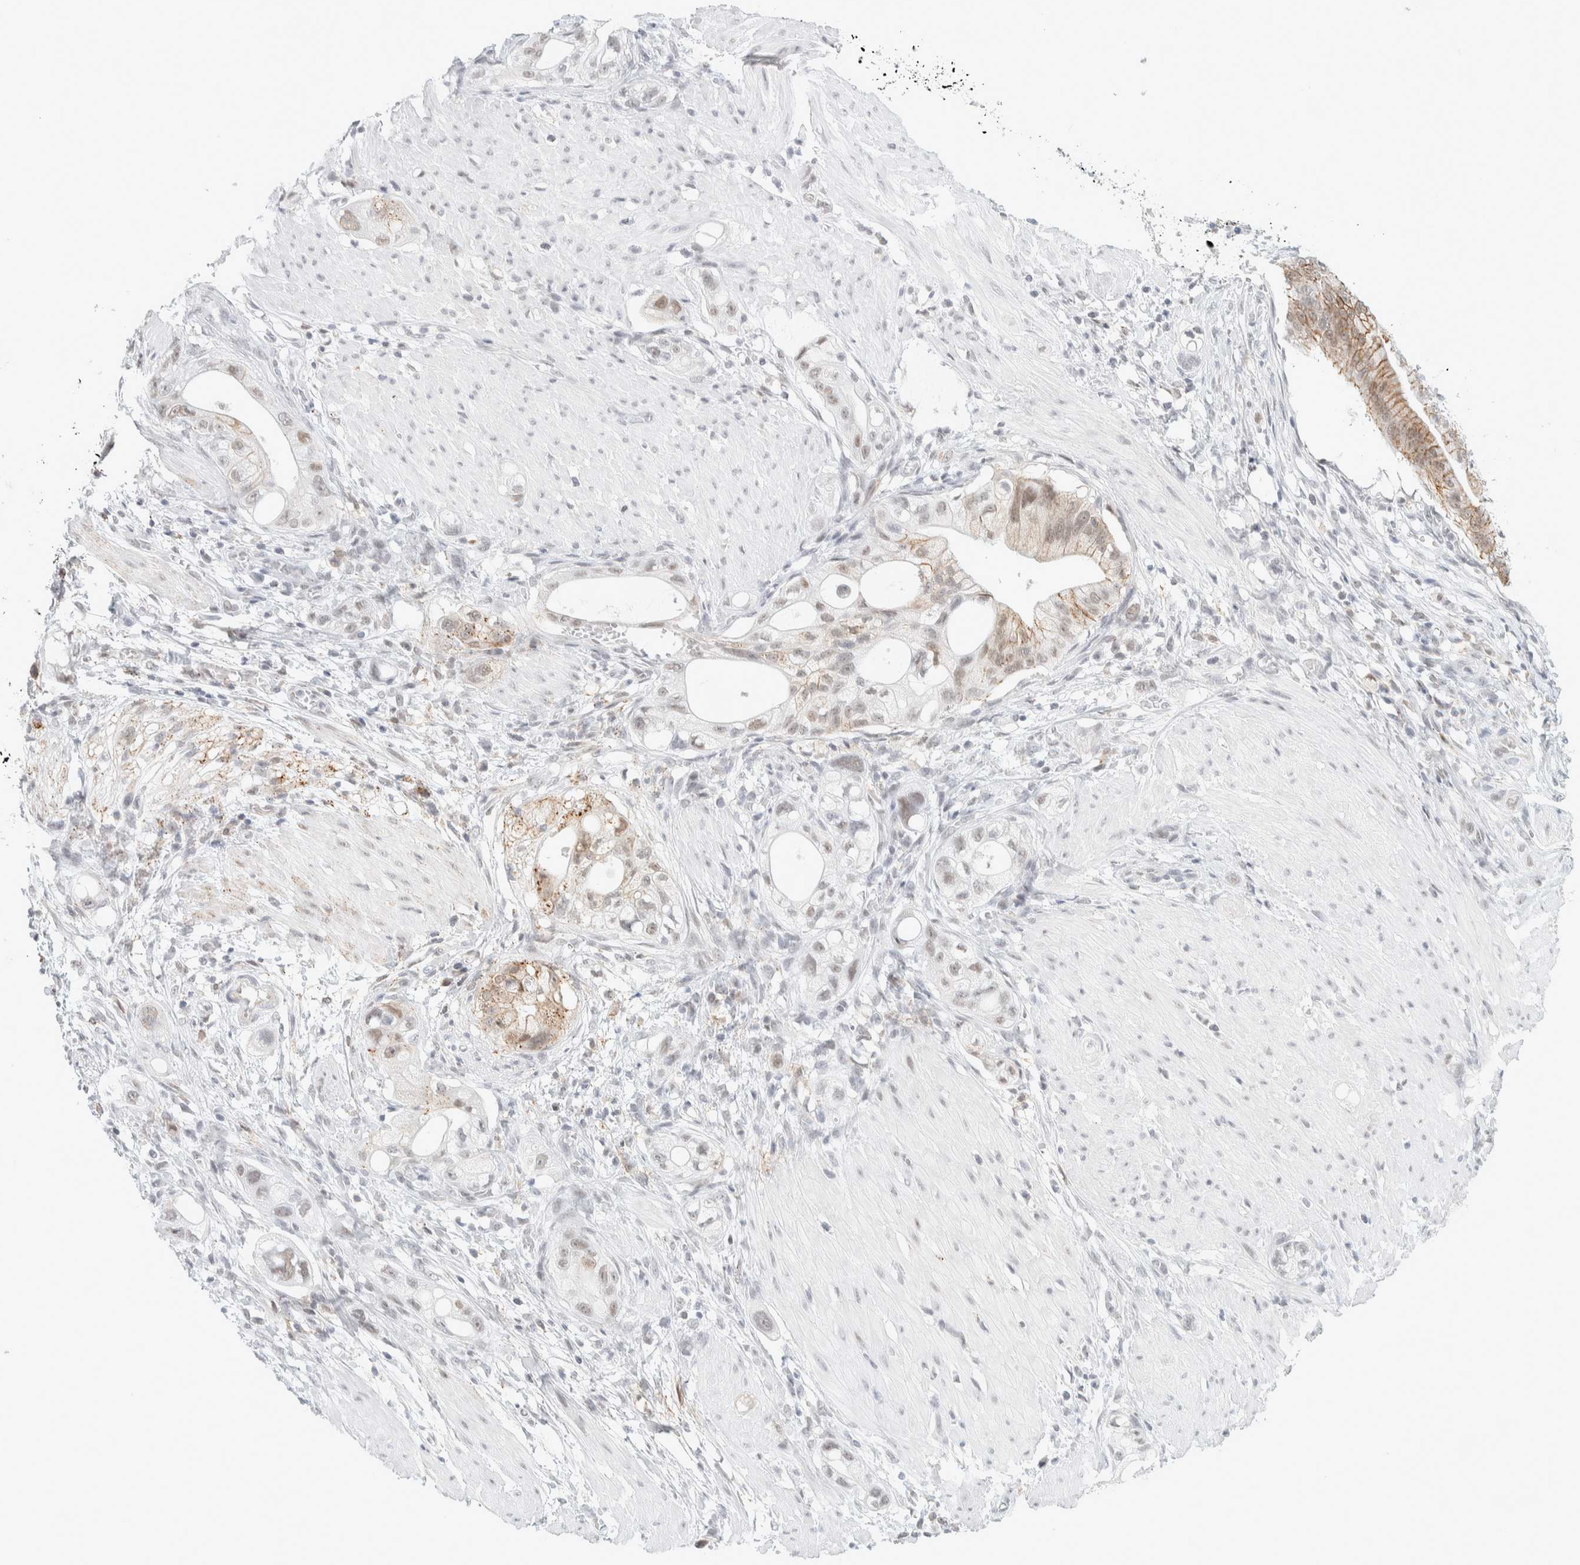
{"staining": {"intensity": "weak", "quantity": ">75%", "location": "cytoplasmic/membranous,nuclear"}, "tissue": "stomach cancer", "cell_type": "Tumor cells", "image_type": "cancer", "snomed": [{"axis": "morphology", "description": "Adenocarcinoma, NOS"}, {"axis": "topography", "description": "Stomach"}, {"axis": "topography", "description": "Stomach, lower"}], "caption": "This is a photomicrograph of IHC staining of adenocarcinoma (stomach), which shows weak expression in the cytoplasmic/membranous and nuclear of tumor cells.", "gene": "CDH17", "patient": {"sex": "female", "age": 48}}